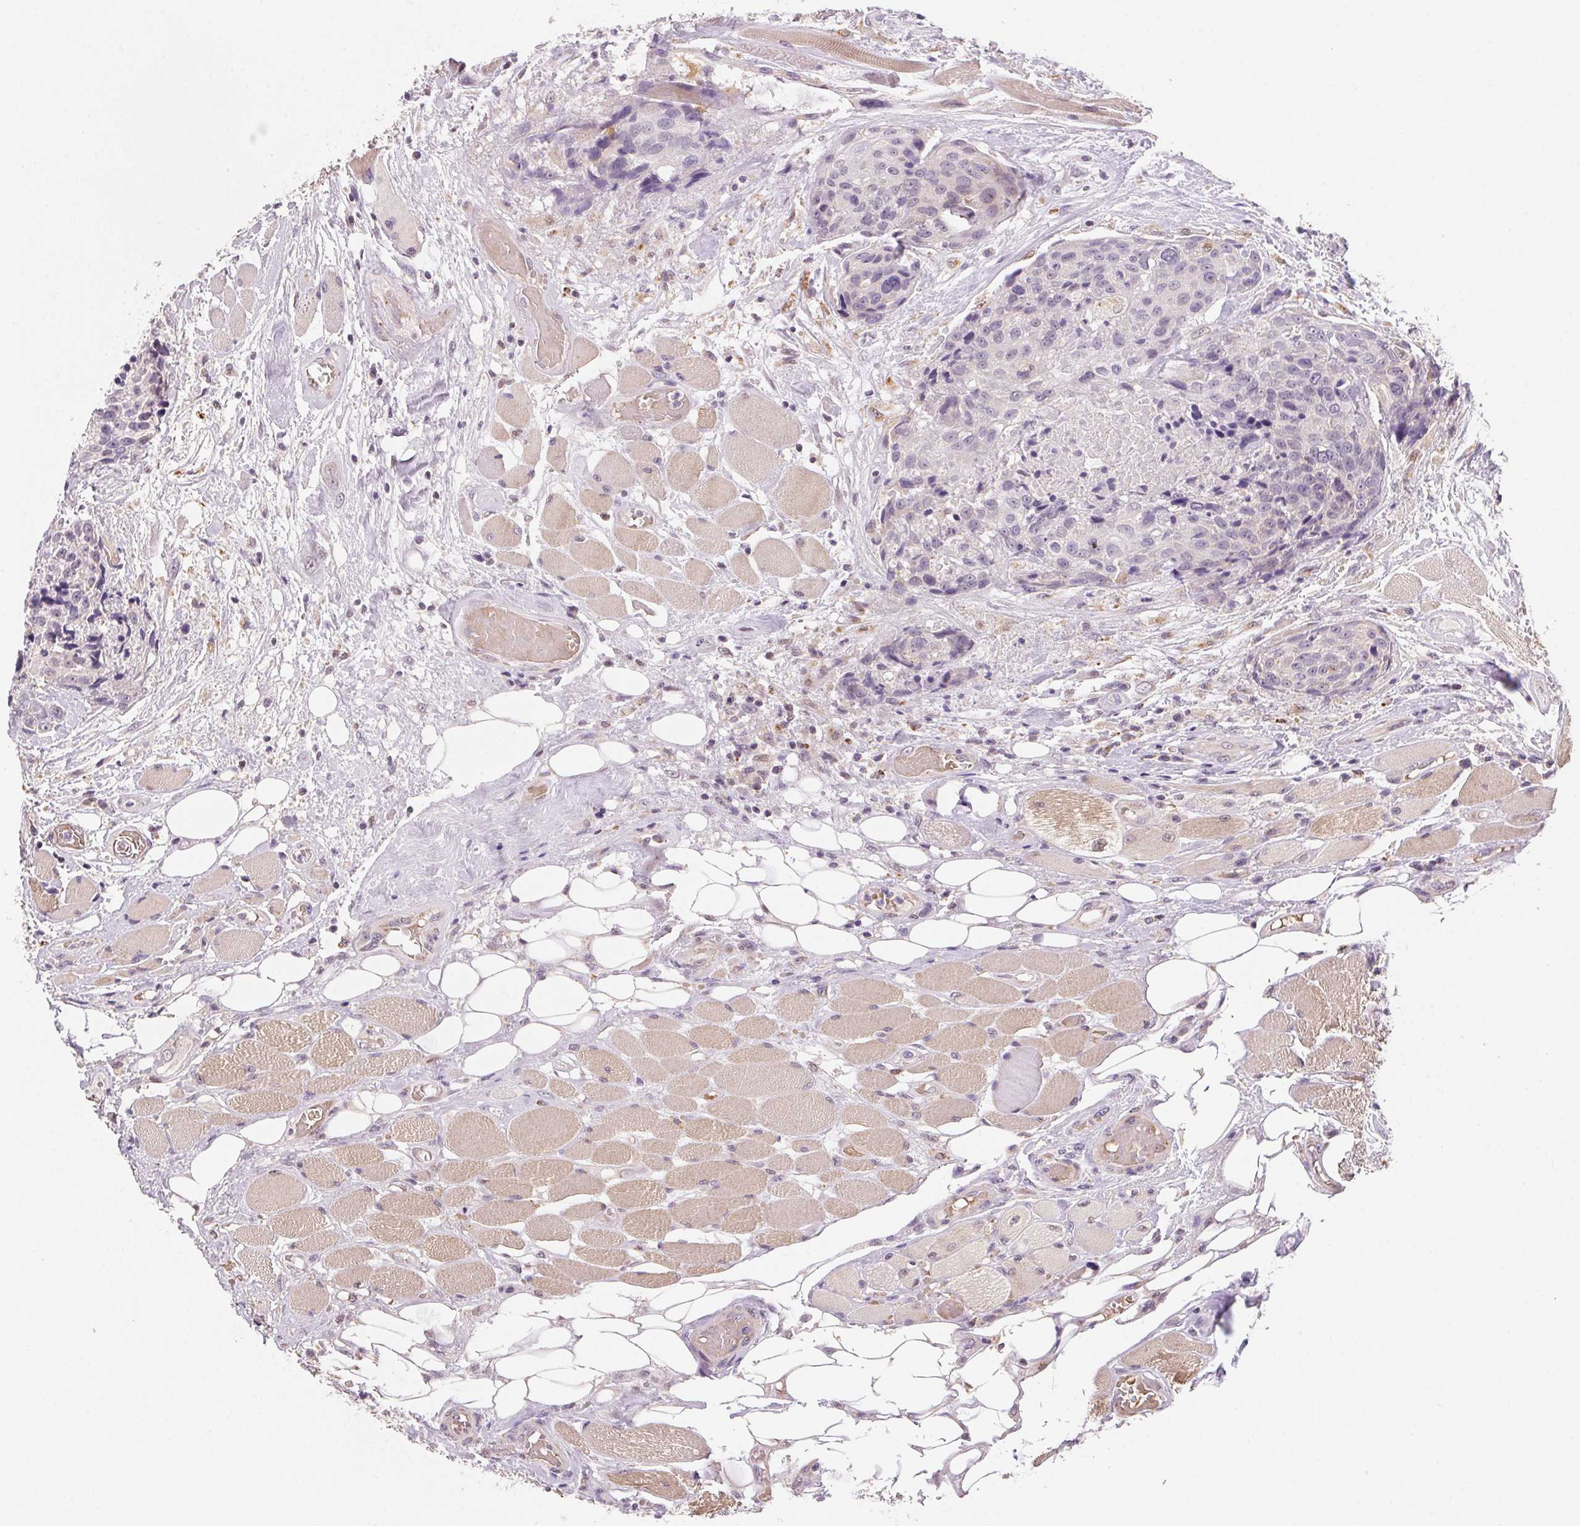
{"staining": {"intensity": "negative", "quantity": "none", "location": "none"}, "tissue": "head and neck cancer", "cell_type": "Tumor cells", "image_type": "cancer", "snomed": [{"axis": "morphology", "description": "Squamous cell carcinoma, NOS"}, {"axis": "topography", "description": "Oral tissue"}, {"axis": "topography", "description": "Head-Neck"}], "caption": "Micrograph shows no protein positivity in tumor cells of head and neck cancer tissue.", "gene": "METTL13", "patient": {"sex": "male", "age": 64}}